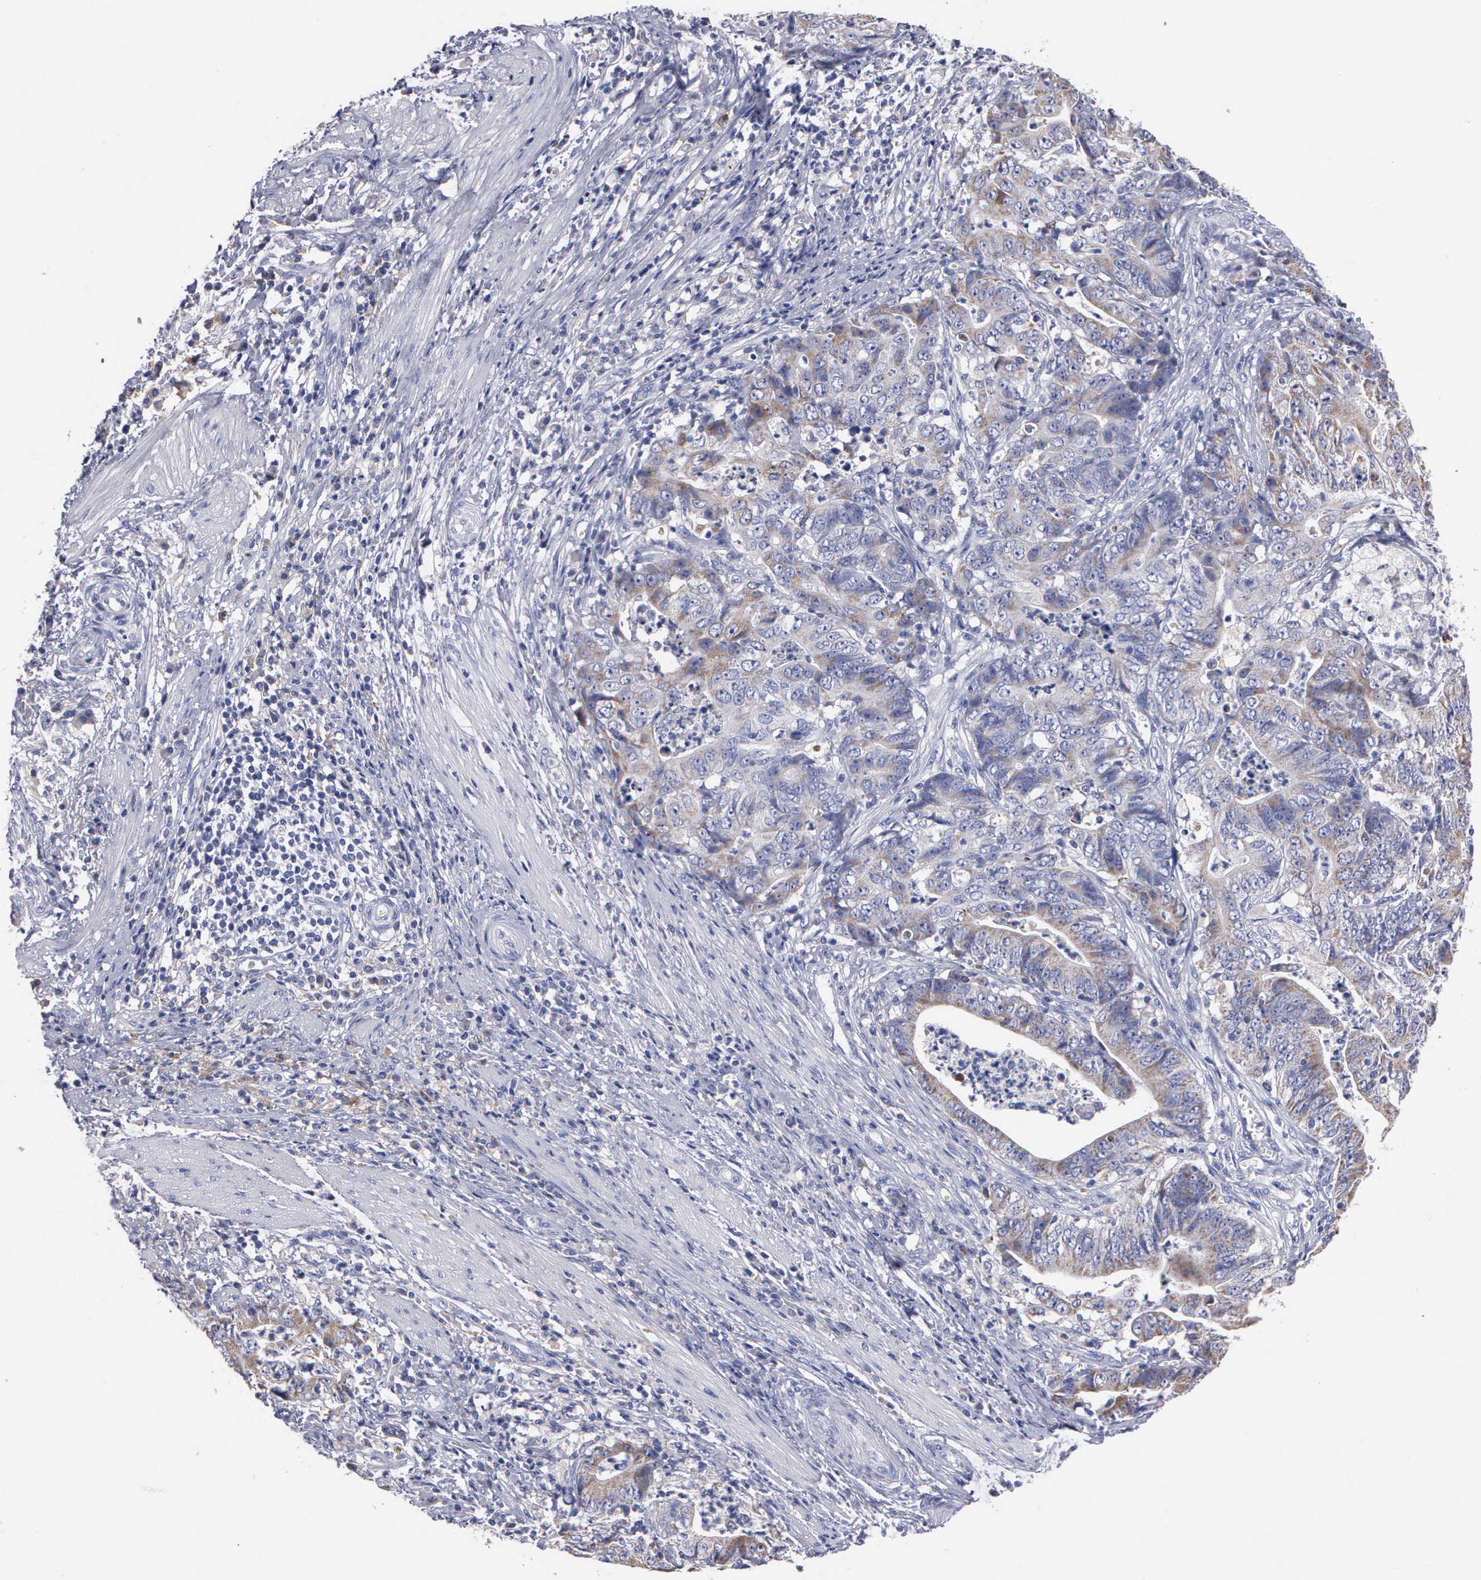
{"staining": {"intensity": "negative", "quantity": "none", "location": "none"}, "tissue": "stomach cancer", "cell_type": "Tumor cells", "image_type": "cancer", "snomed": [{"axis": "morphology", "description": "Adenocarcinoma, NOS"}, {"axis": "topography", "description": "Stomach, lower"}], "caption": "An immunohistochemistry micrograph of adenocarcinoma (stomach) is shown. There is no staining in tumor cells of adenocarcinoma (stomach).", "gene": "PTGS2", "patient": {"sex": "female", "age": 86}}